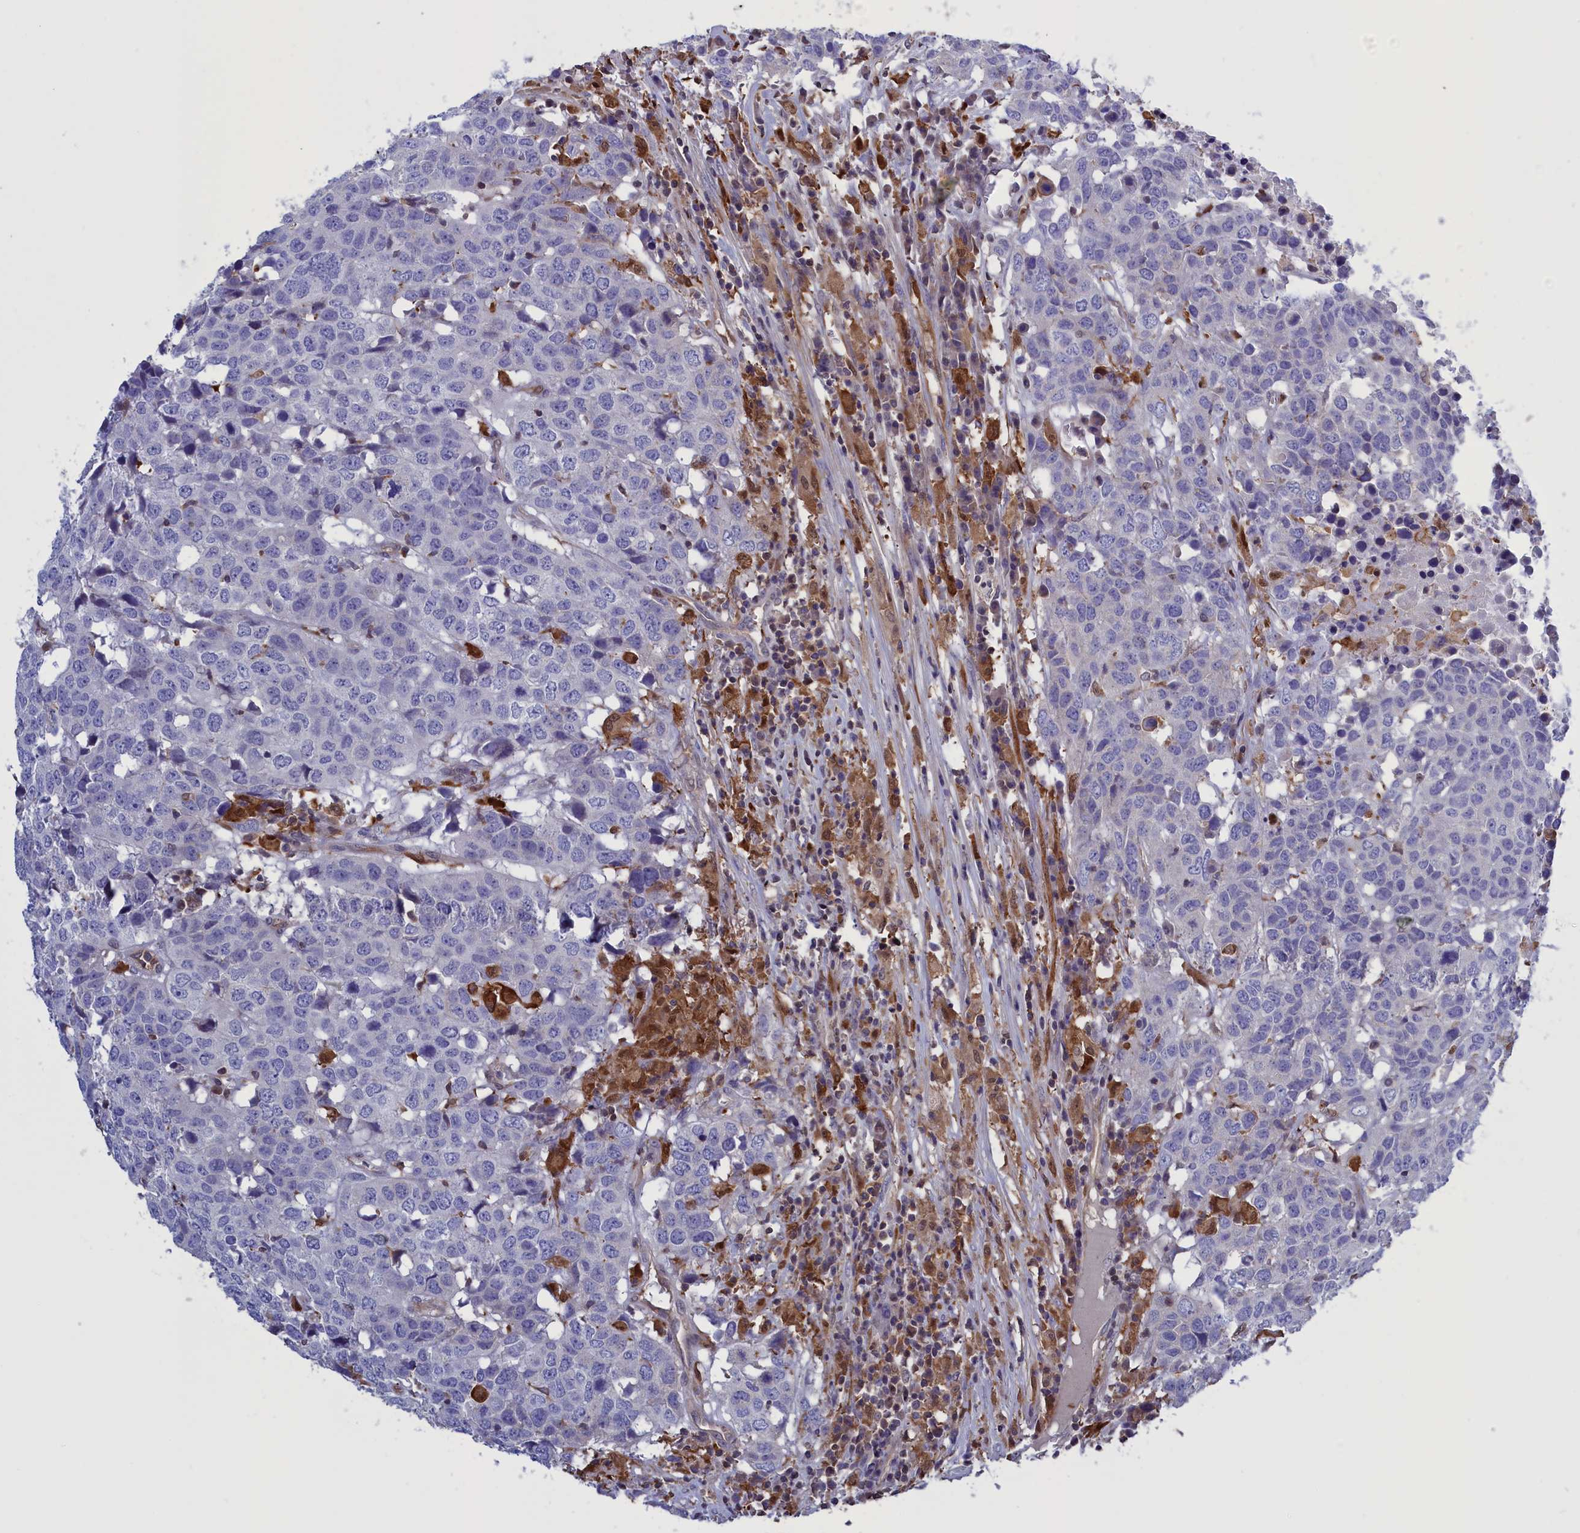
{"staining": {"intensity": "negative", "quantity": "none", "location": "none"}, "tissue": "head and neck cancer", "cell_type": "Tumor cells", "image_type": "cancer", "snomed": [{"axis": "morphology", "description": "Squamous cell carcinoma, NOS"}, {"axis": "topography", "description": "Head-Neck"}], "caption": "Head and neck squamous cell carcinoma was stained to show a protein in brown. There is no significant positivity in tumor cells.", "gene": "ARHGAP18", "patient": {"sex": "male", "age": 66}}